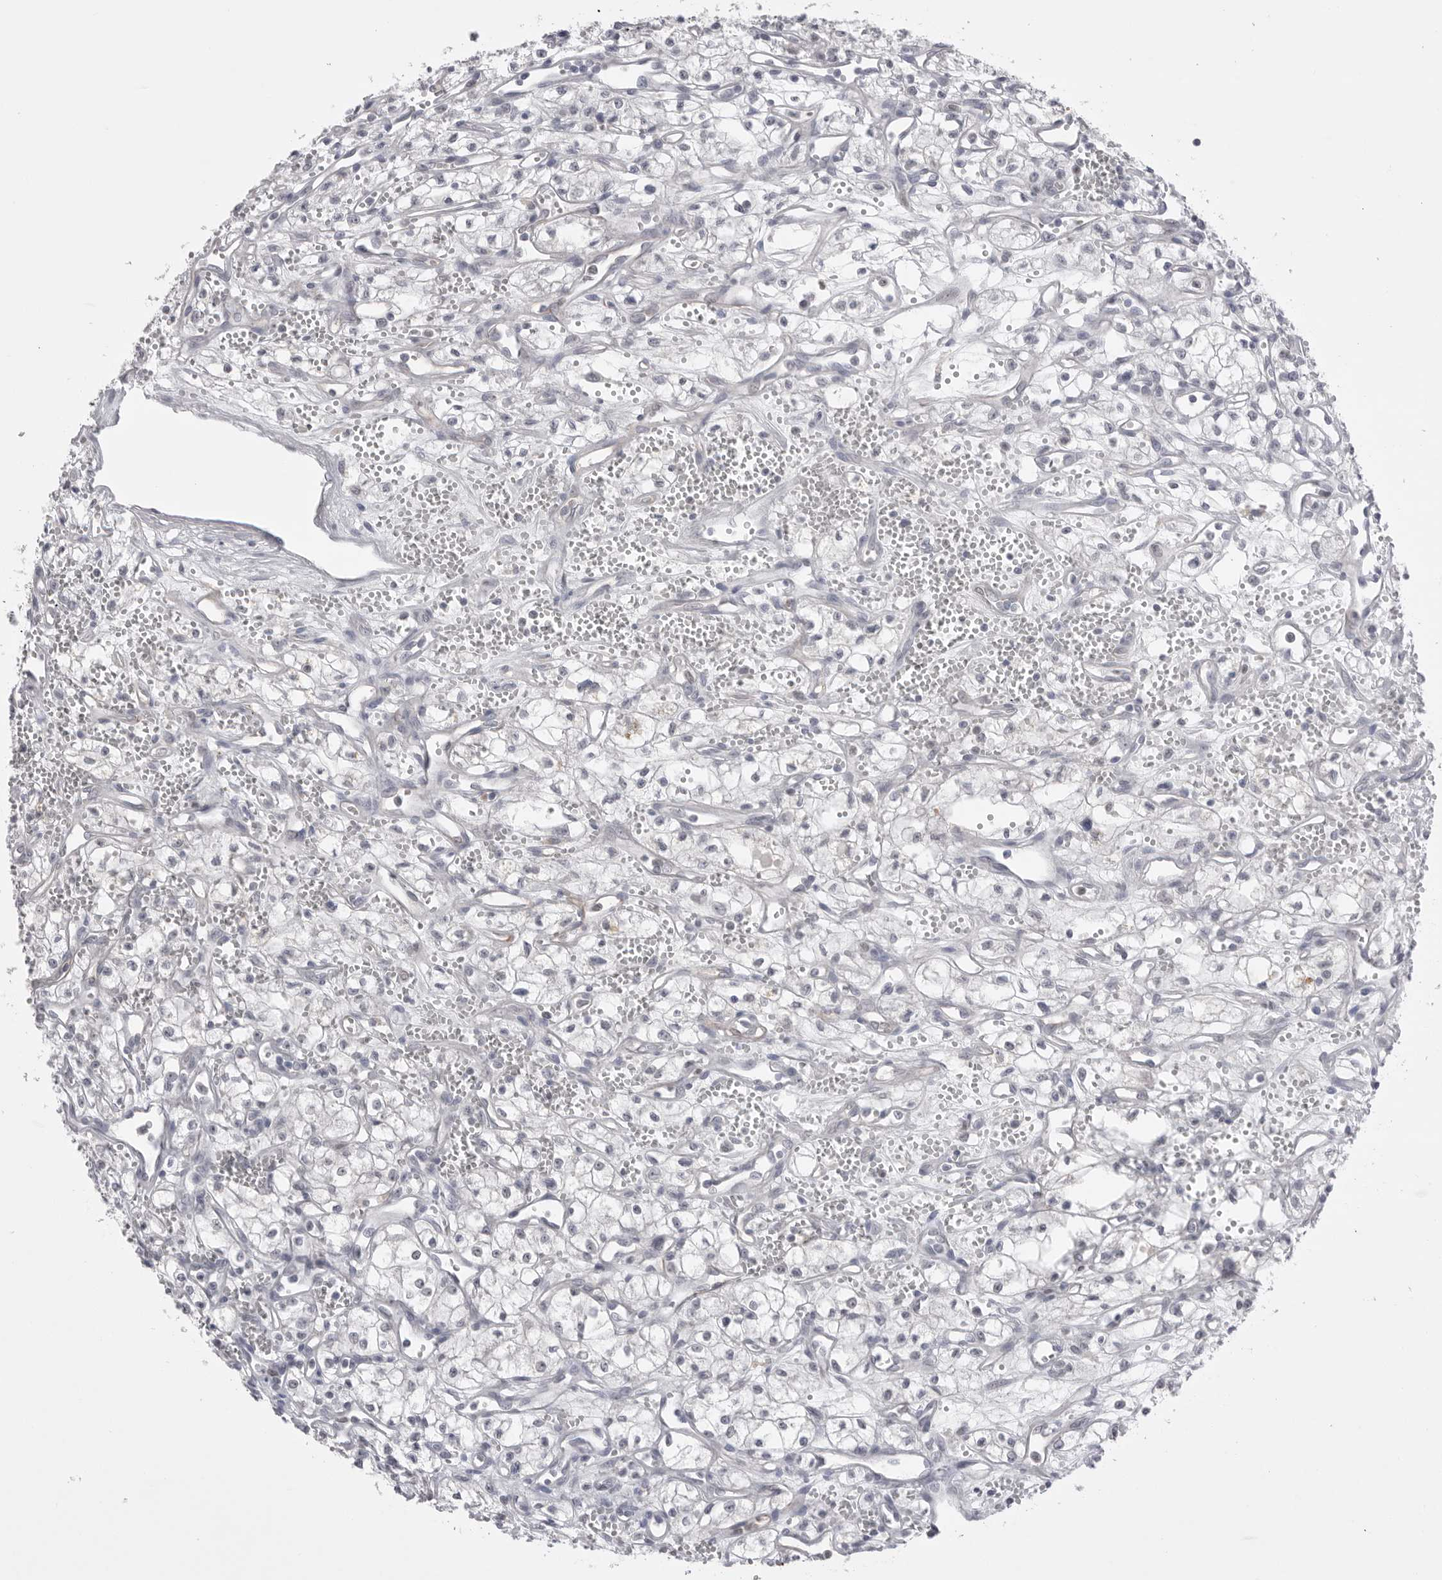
{"staining": {"intensity": "negative", "quantity": "none", "location": "none"}, "tissue": "renal cancer", "cell_type": "Tumor cells", "image_type": "cancer", "snomed": [{"axis": "morphology", "description": "Adenocarcinoma, NOS"}, {"axis": "topography", "description": "Kidney"}], "caption": "DAB (3,3'-diaminobenzidine) immunohistochemical staining of renal cancer exhibits no significant expression in tumor cells. (IHC, brightfield microscopy, high magnification).", "gene": "ZBTB7B", "patient": {"sex": "male", "age": 59}}